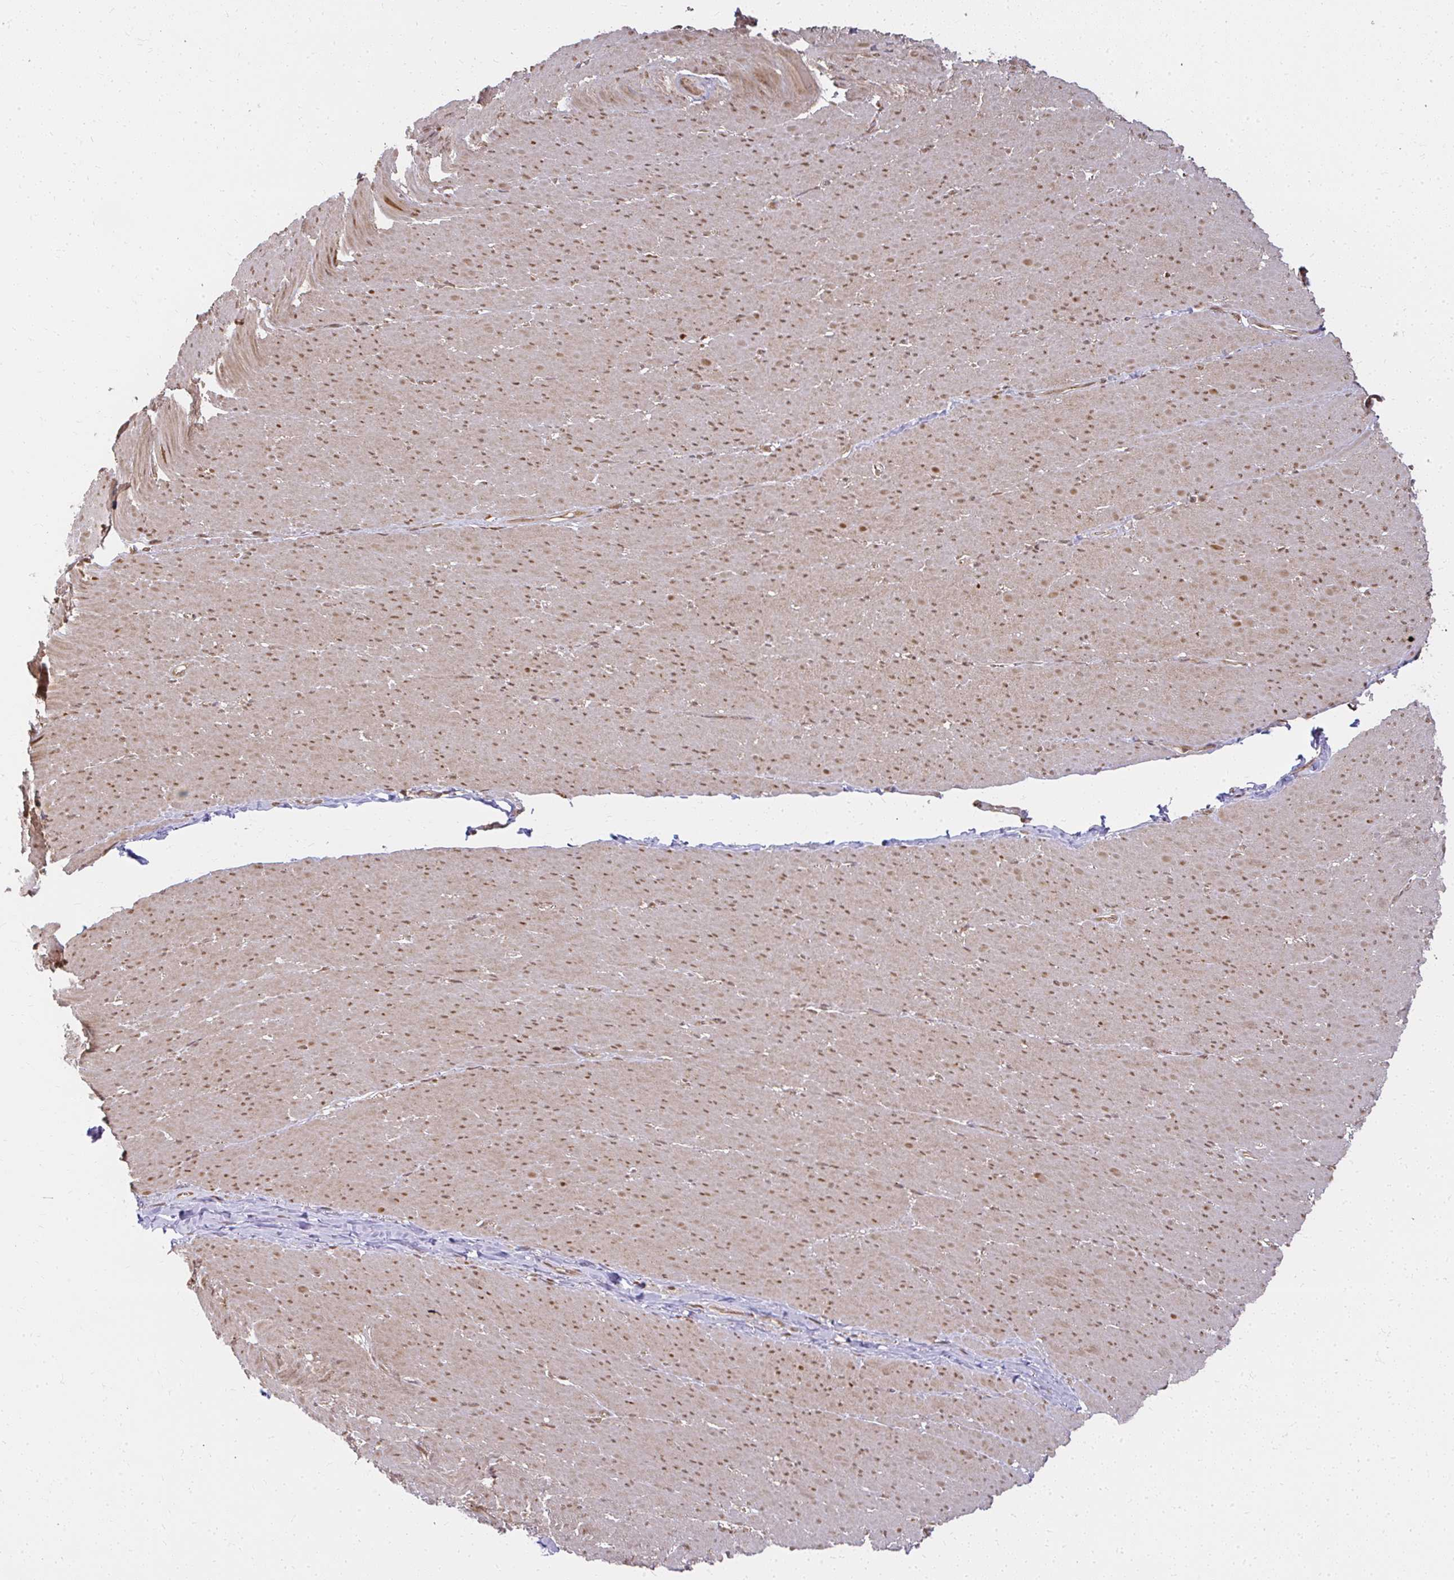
{"staining": {"intensity": "strong", "quantity": ">75%", "location": "nuclear"}, "tissue": "smooth muscle", "cell_type": "Smooth muscle cells", "image_type": "normal", "snomed": [{"axis": "morphology", "description": "Normal tissue, NOS"}, {"axis": "topography", "description": "Smooth muscle"}, {"axis": "topography", "description": "Rectum"}], "caption": "The photomicrograph exhibits a brown stain indicating the presence of a protein in the nuclear of smooth muscle cells in smooth muscle.", "gene": "LARS2", "patient": {"sex": "male", "age": 53}}